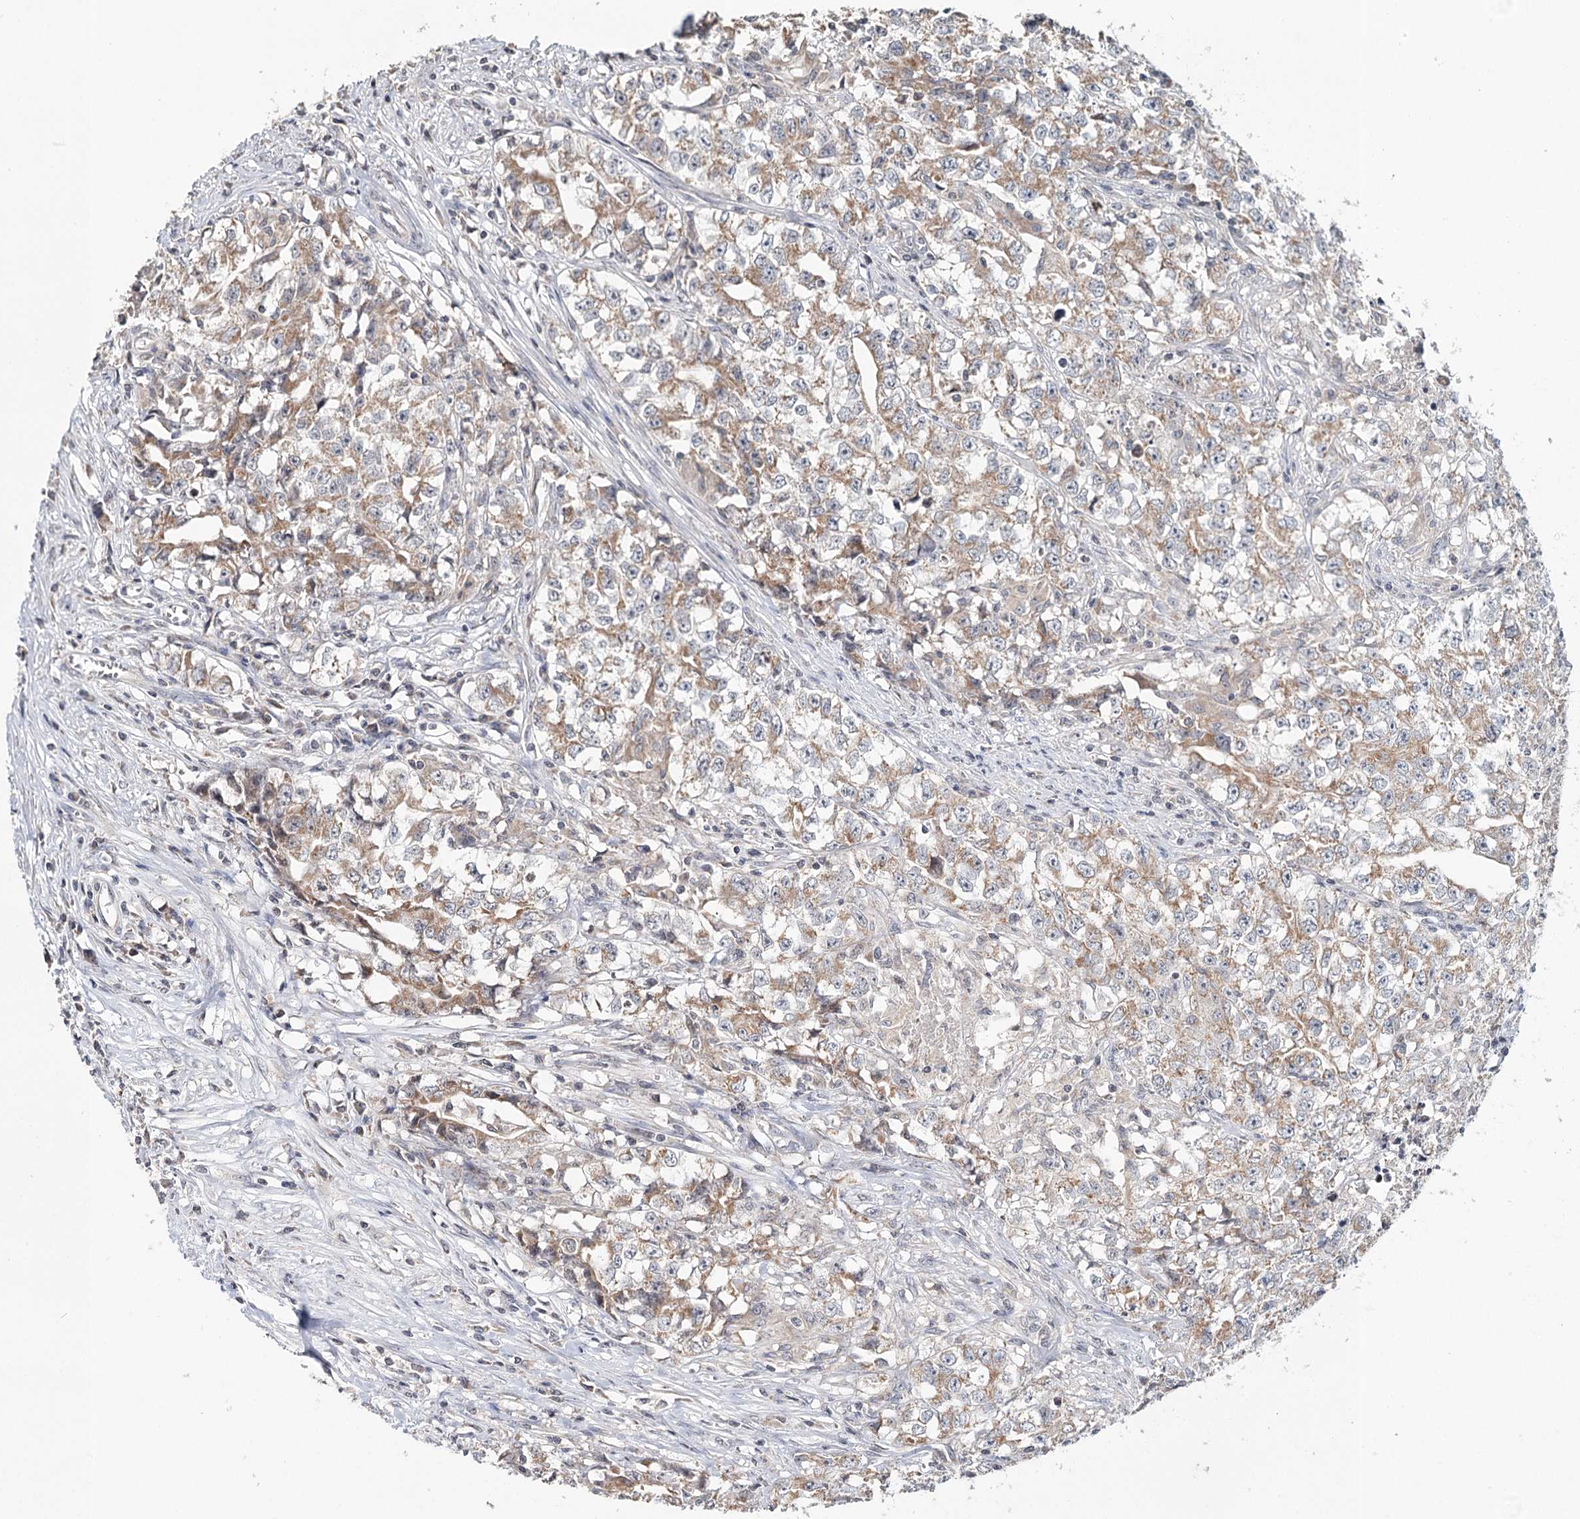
{"staining": {"intensity": "moderate", "quantity": ">75%", "location": "cytoplasmic/membranous"}, "tissue": "testis cancer", "cell_type": "Tumor cells", "image_type": "cancer", "snomed": [{"axis": "morphology", "description": "Seminoma, NOS"}, {"axis": "morphology", "description": "Carcinoma, Embryonal, NOS"}, {"axis": "topography", "description": "Testis"}], "caption": "Approximately >75% of tumor cells in testis cancer show moderate cytoplasmic/membranous protein positivity as visualized by brown immunohistochemical staining.", "gene": "ICOS", "patient": {"sex": "male", "age": 43}}